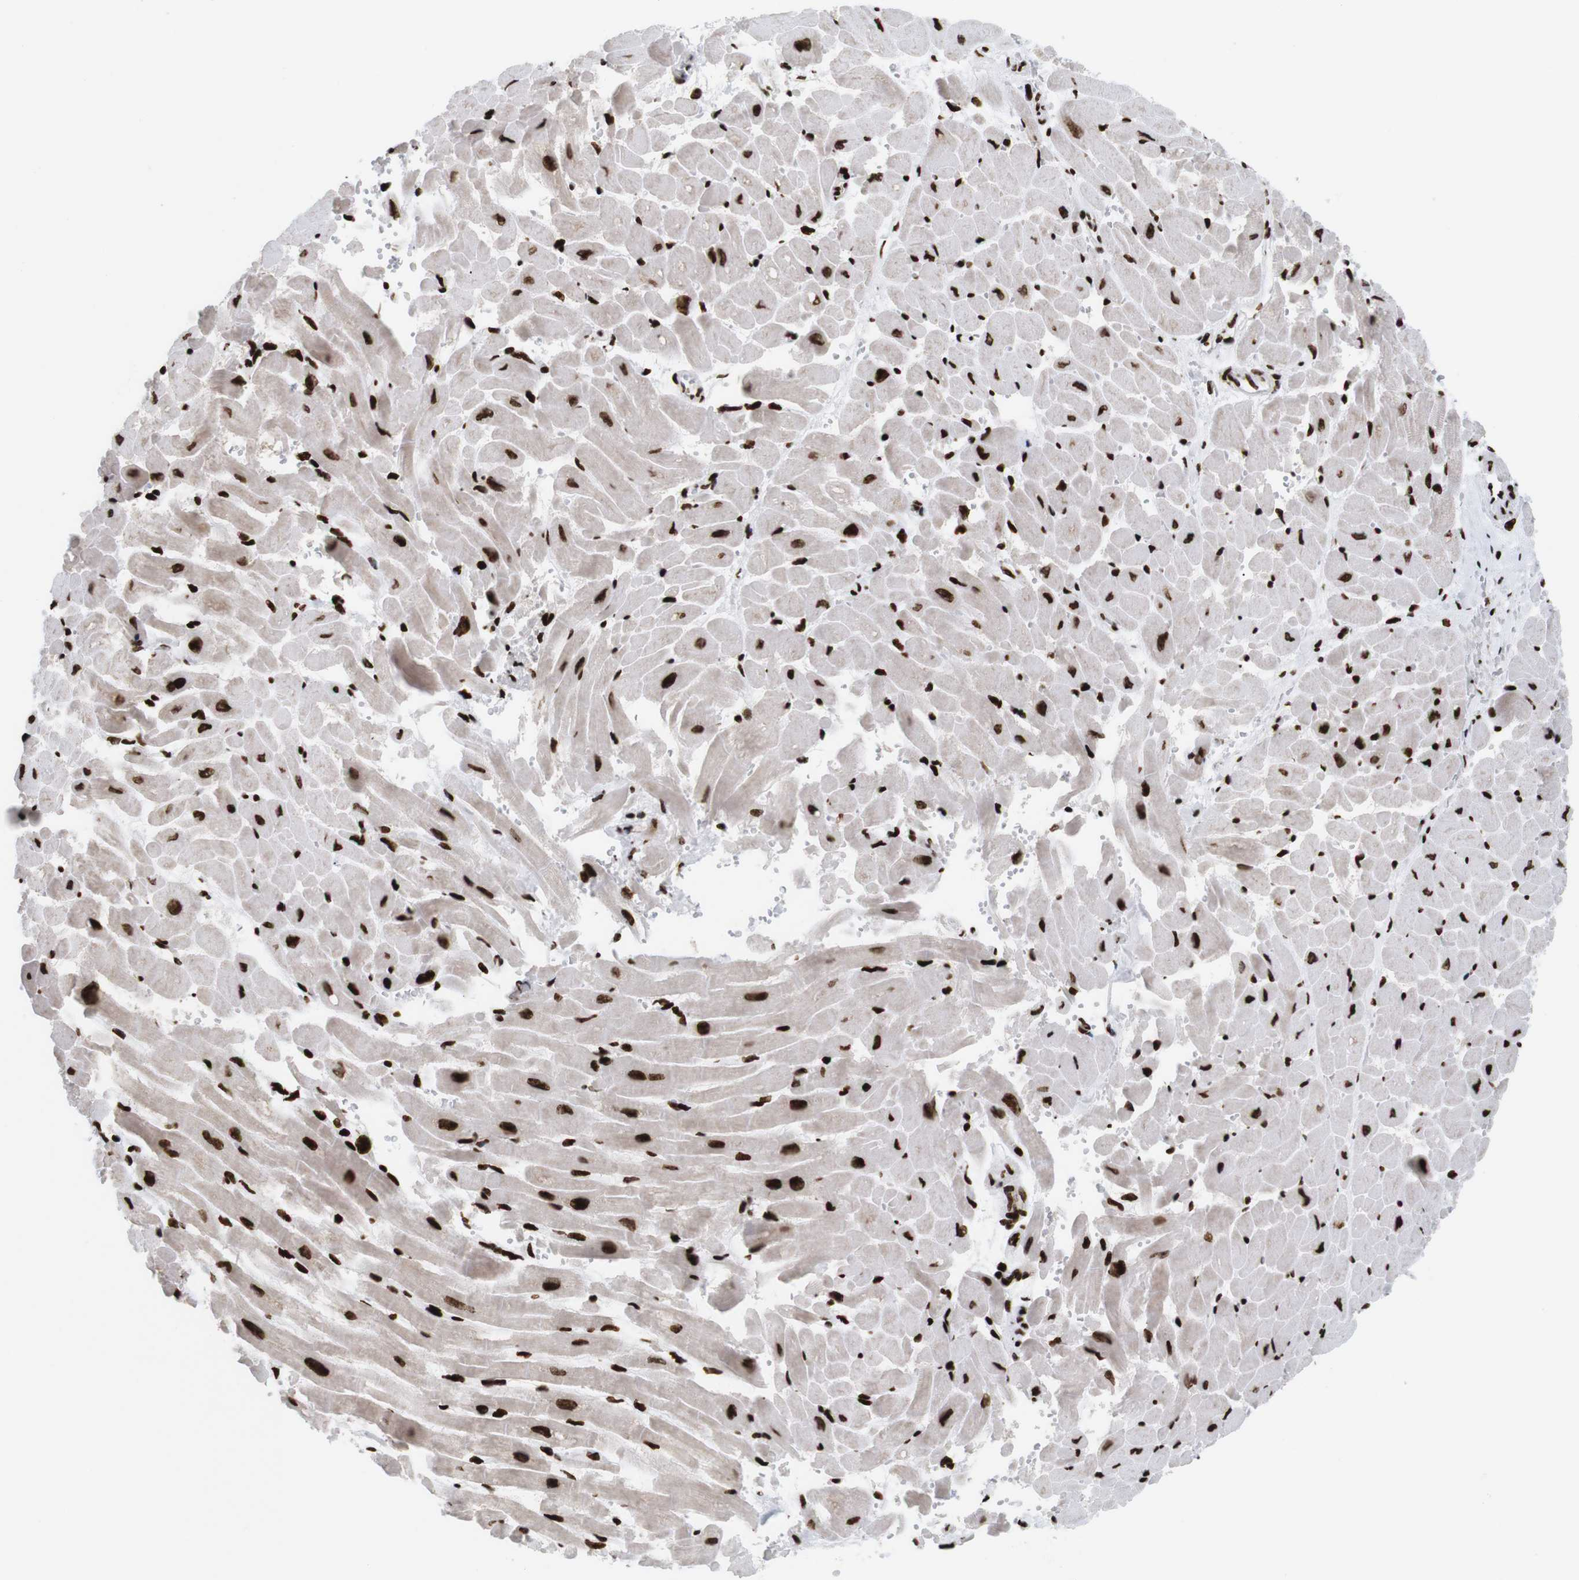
{"staining": {"intensity": "strong", "quantity": ">75%", "location": "nuclear"}, "tissue": "heart muscle", "cell_type": "Cardiomyocytes", "image_type": "normal", "snomed": [{"axis": "morphology", "description": "Normal tissue, NOS"}, {"axis": "topography", "description": "Heart"}], "caption": "The immunohistochemical stain shows strong nuclear positivity in cardiomyocytes of unremarkable heart muscle.", "gene": "H1", "patient": {"sex": "male", "age": 45}}